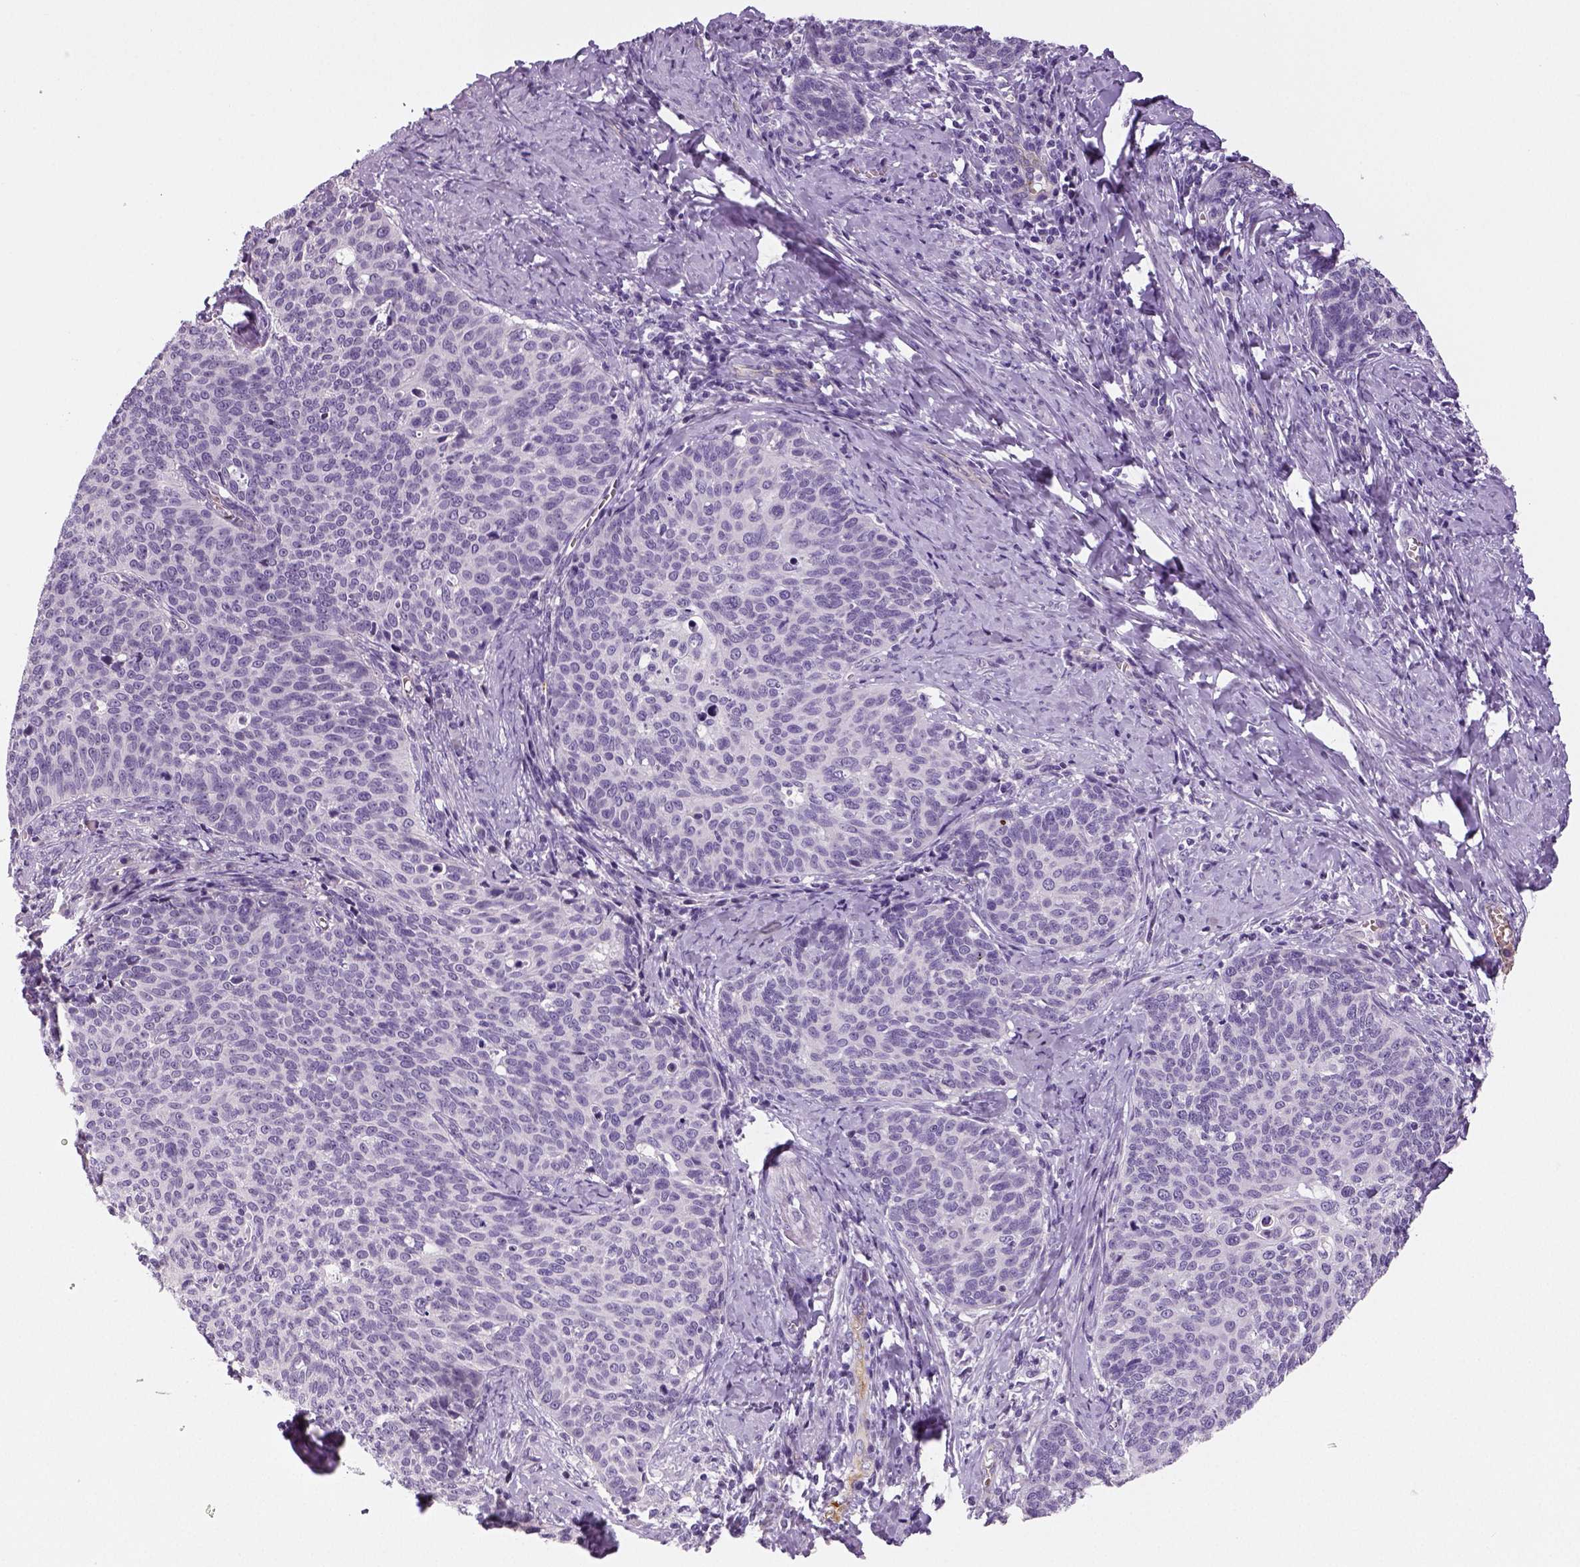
{"staining": {"intensity": "negative", "quantity": "none", "location": "none"}, "tissue": "cervical cancer", "cell_type": "Tumor cells", "image_type": "cancer", "snomed": [{"axis": "morphology", "description": "Normal tissue, NOS"}, {"axis": "morphology", "description": "Squamous cell carcinoma, NOS"}, {"axis": "topography", "description": "Cervix"}], "caption": "DAB immunohistochemical staining of cervical cancer (squamous cell carcinoma) demonstrates no significant positivity in tumor cells.", "gene": "TSPAN7", "patient": {"sex": "female", "age": 39}}